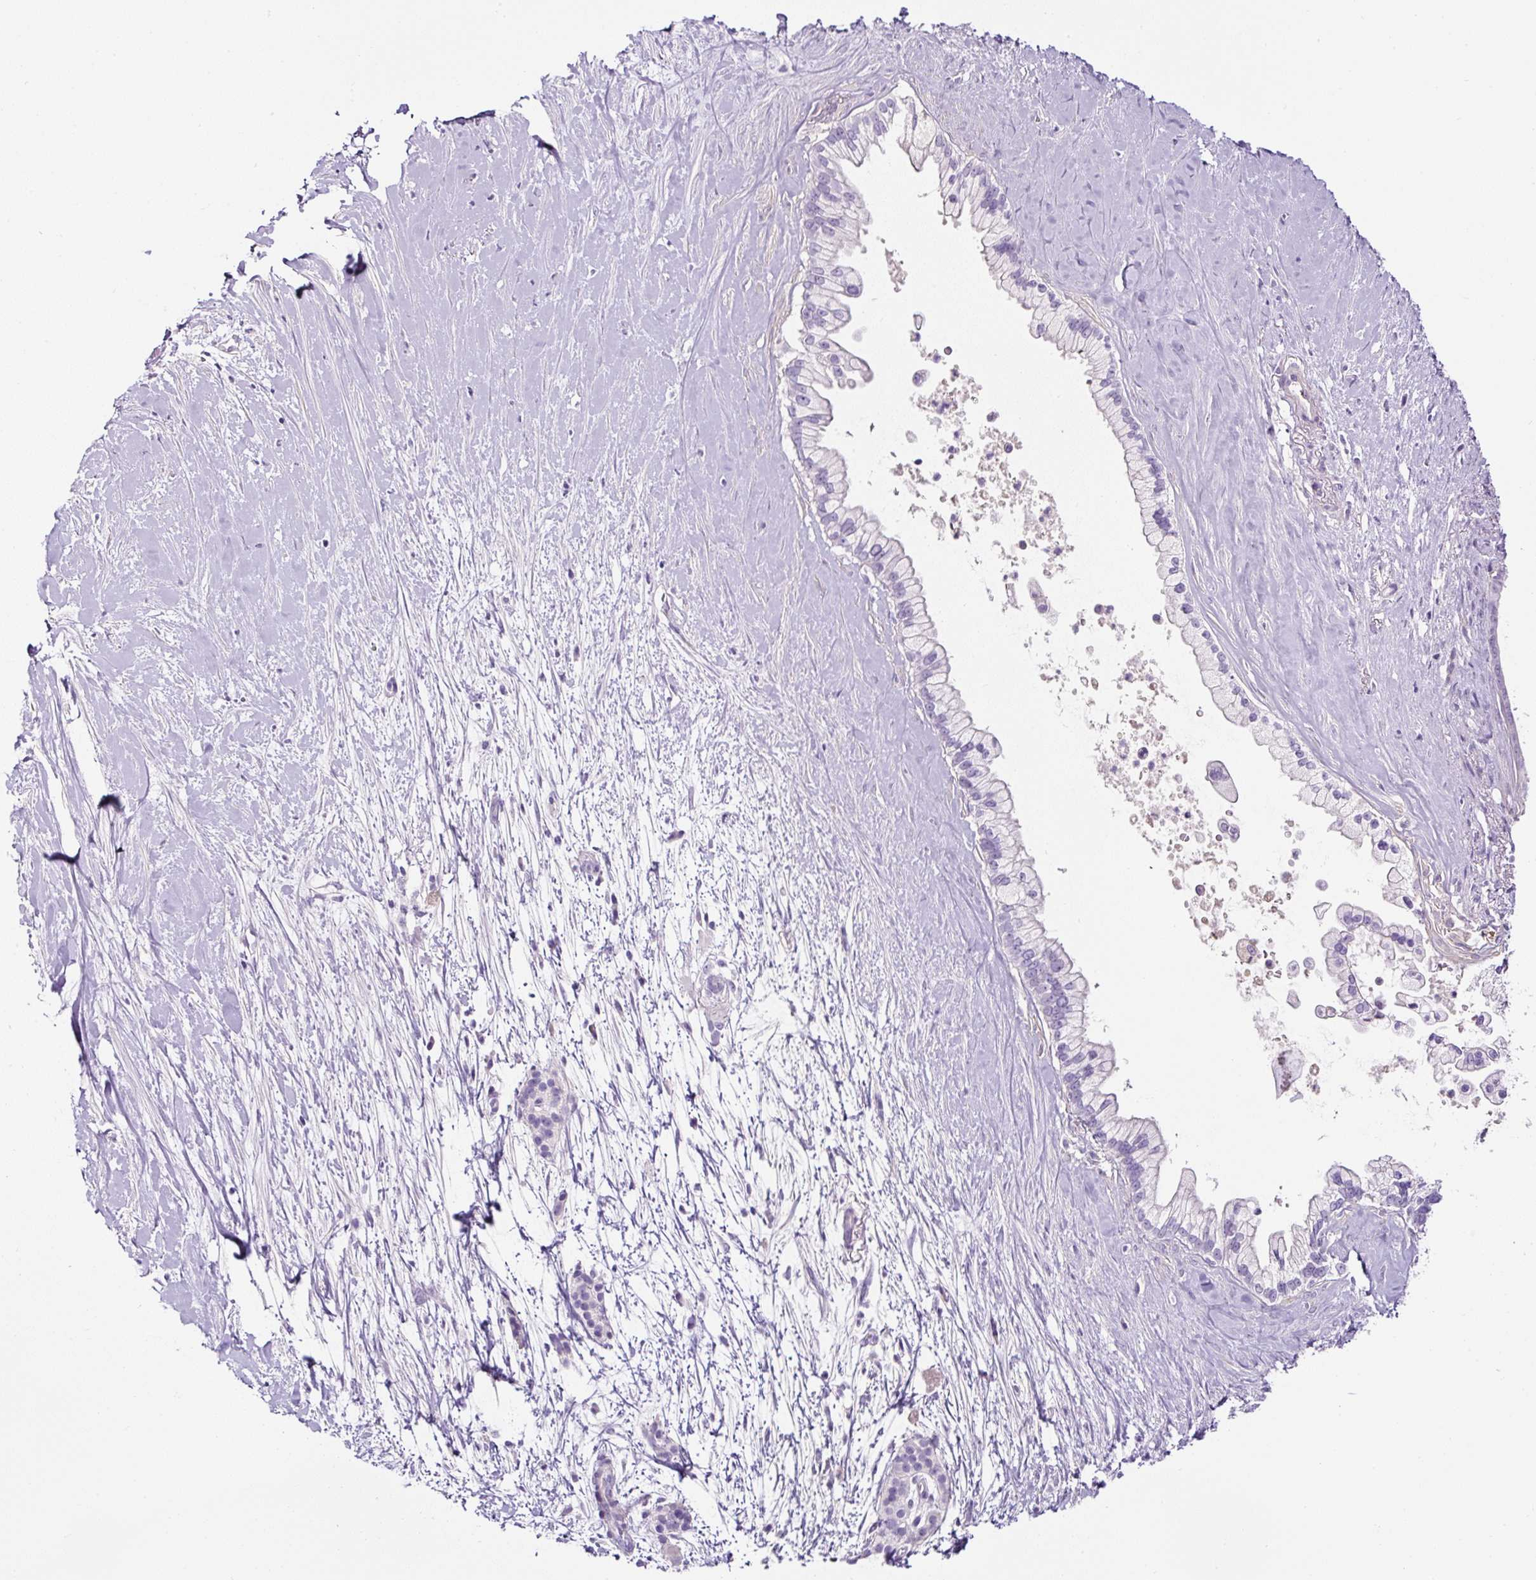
{"staining": {"intensity": "negative", "quantity": "none", "location": "none"}, "tissue": "pancreatic cancer", "cell_type": "Tumor cells", "image_type": "cancer", "snomed": [{"axis": "morphology", "description": "Adenocarcinoma, NOS"}, {"axis": "topography", "description": "Pancreas"}], "caption": "An immunohistochemistry photomicrograph of adenocarcinoma (pancreatic) is shown. There is no staining in tumor cells of adenocarcinoma (pancreatic).", "gene": "OR14A2", "patient": {"sex": "female", "age": 69}}